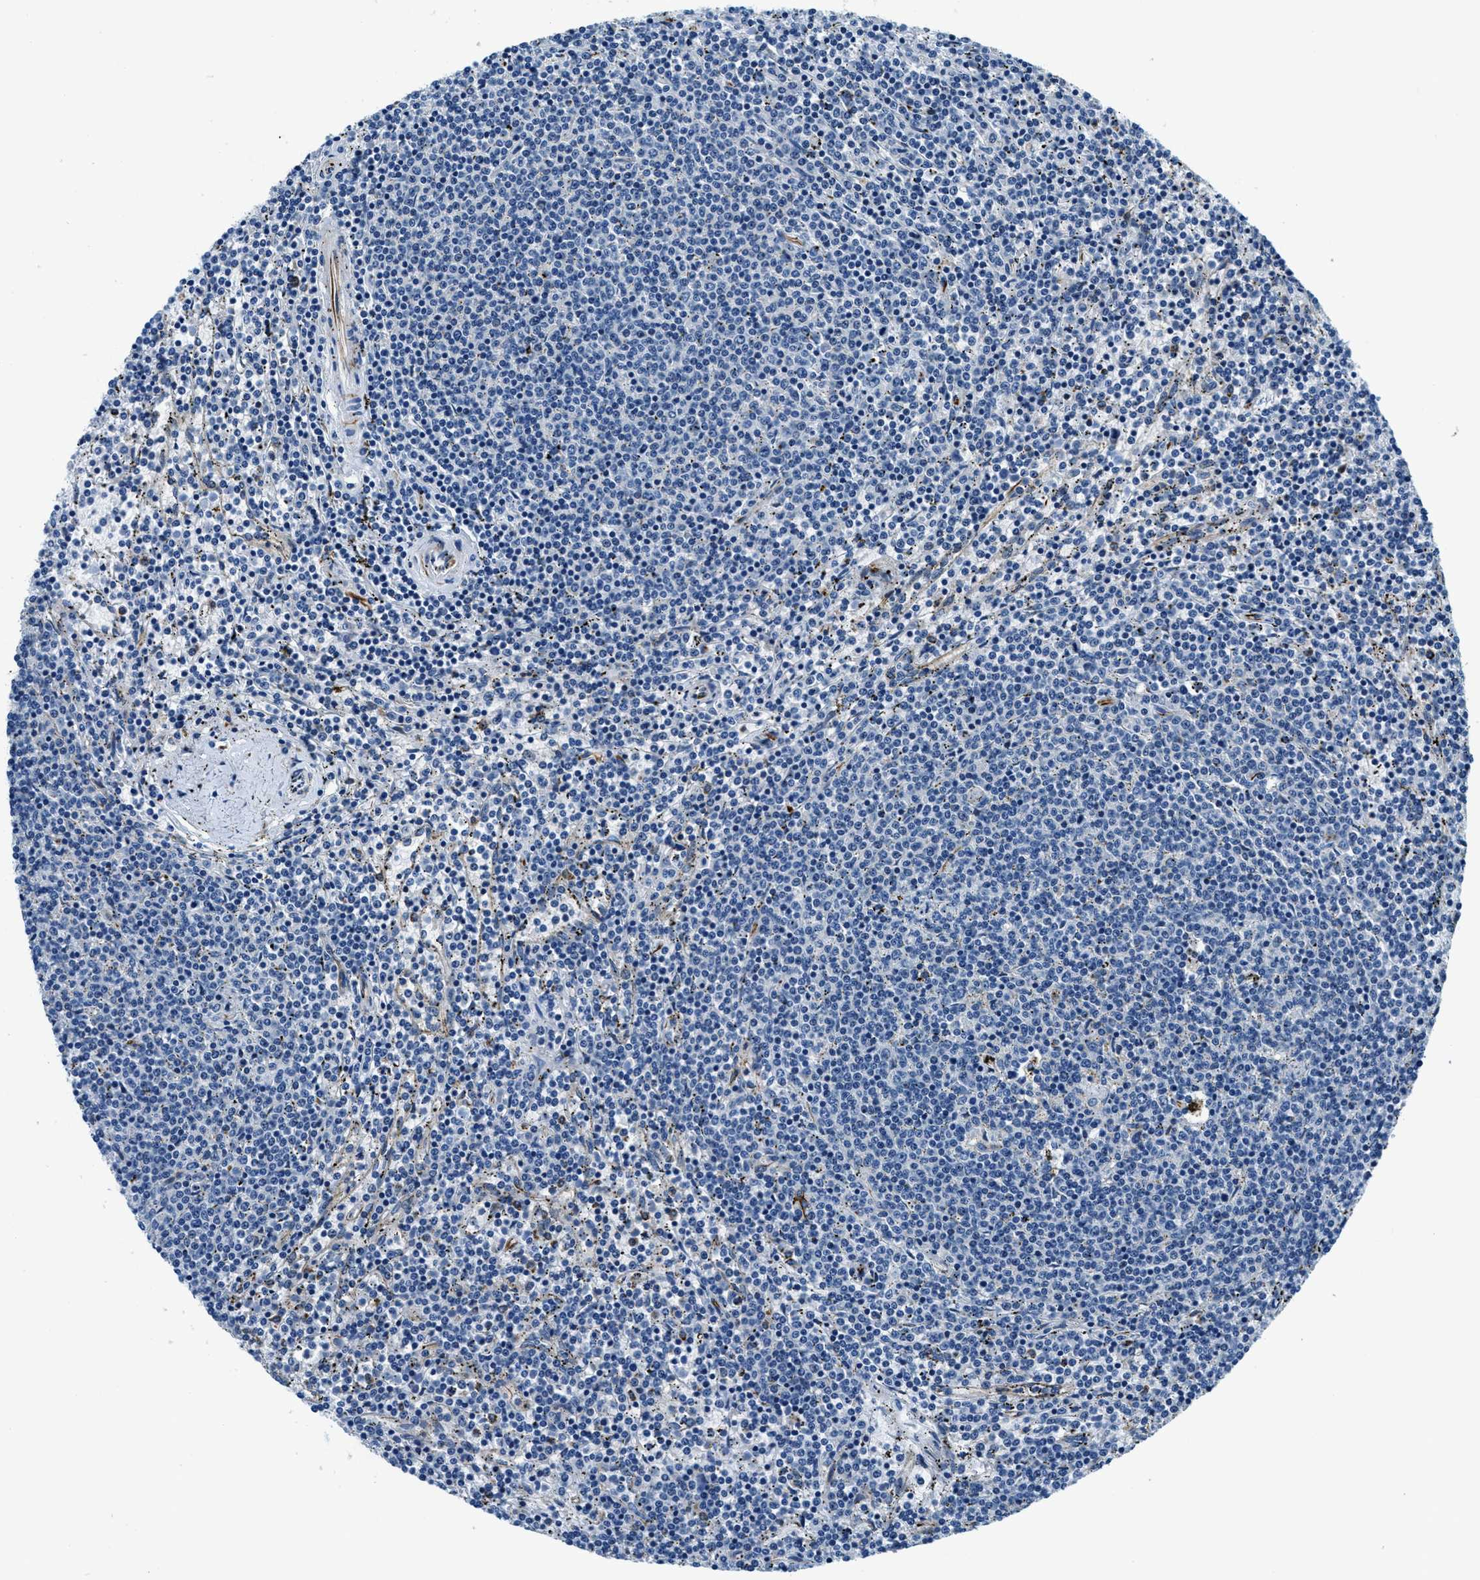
{"staining": {"intensity": "negative", "quantity": "none", "location": "none"}, "tissue": "lymphoma", "cell_type": "Tumor cells", "image_type": "cancer", "snomed": [{"axis": "morphology", "description": "Malignant lymphoma, non-Hodgkin's type, Low grade"}, {"axis": "topography", "description": "Spleen"}], "caption": "The micrograph shows no staining of tumor cells in low-grade malignant lymphoma, non-Hodgkin's type.", "gene": "GNS", "patient": {"sex": "female", "age": 50}}